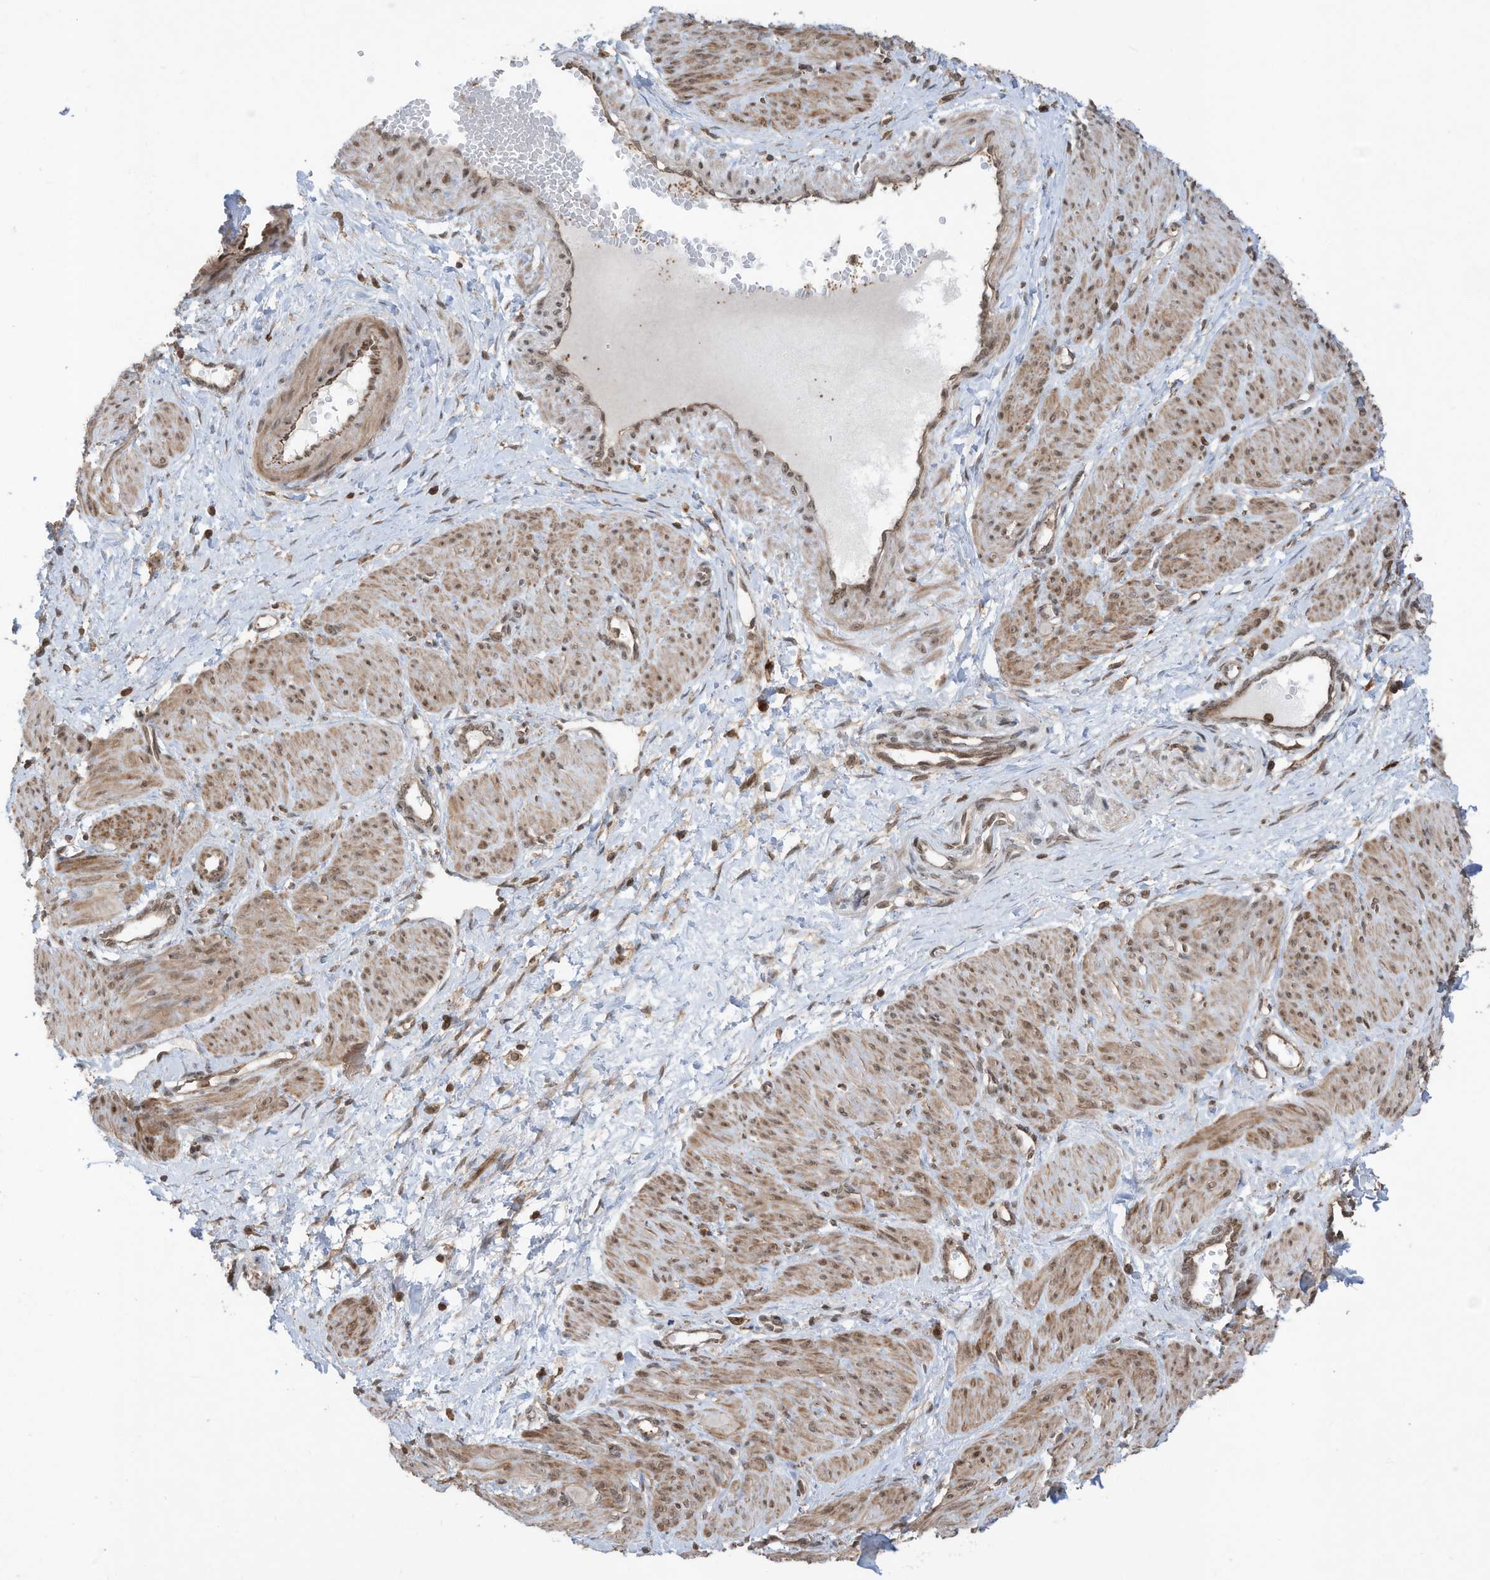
{"staining": {"intensity": "moderate", "quantity": ">75%", "location": "cytoplasmic/membranous,nuclear"}, "tissue": "smooth muscle", "cell_type": "Smooth muscle cells", "image_type": "normal", "snomed": [{"axis": "morphology", "description": "Normal tissue, NOS"}, {"axis": "topography", "description": "Endometrium"}], "caption": "Immunohistochemical staining of unremarkable human smooth muscle reveals moderate cytoplasmic/membranous,nuclear protein staining in approximately >75% of smooth muscle cells. Using DAB (brown) and hematoxylin (blue) stains, captured at high magnification using brightfield microscopy.", "gene": "REPIN1", "patient": {"sex": "female", "age": 33}}